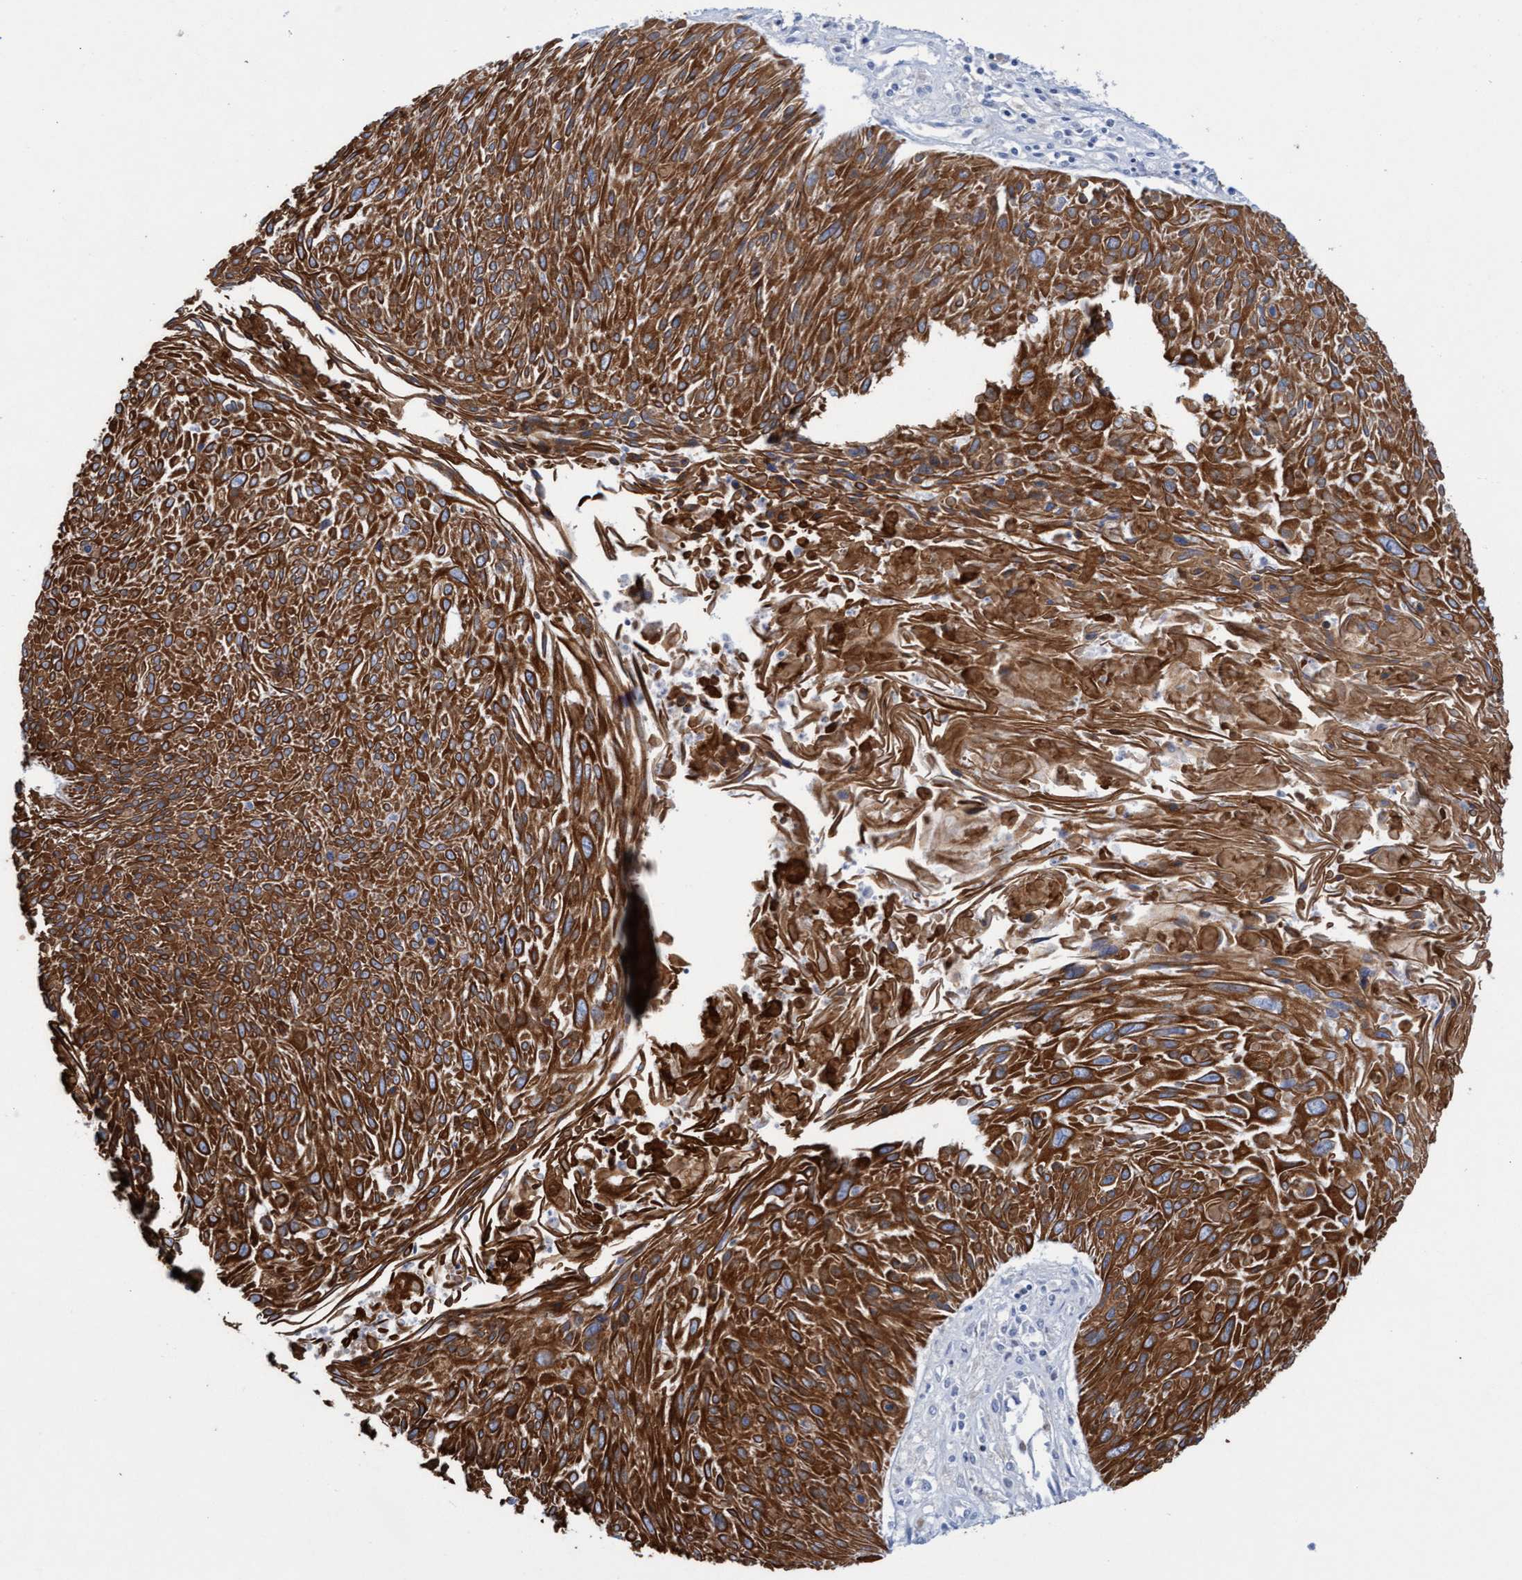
{"staining": {"intensity": "strong", "quantity": ">75%", "location": "cytoplasmic/membranous"}, "tissue": "cervical cancer", "cell_type": "Tumor cells", "image_type": "cancer", "snomed": [{"axis": "morphology", "description": "Squamous cell carcinoma, NOS"}, {"axis": "topography", "description": "Cervix"}], "caption": "This photomicrograph reveals immunohistochemistry staining of human cervical cancer, with high strong cytoplasmic/membranous staining in approximately >75% of tumor cells.", "gene": "SGSH", "patient": {"sex": "female", "age": 51}}